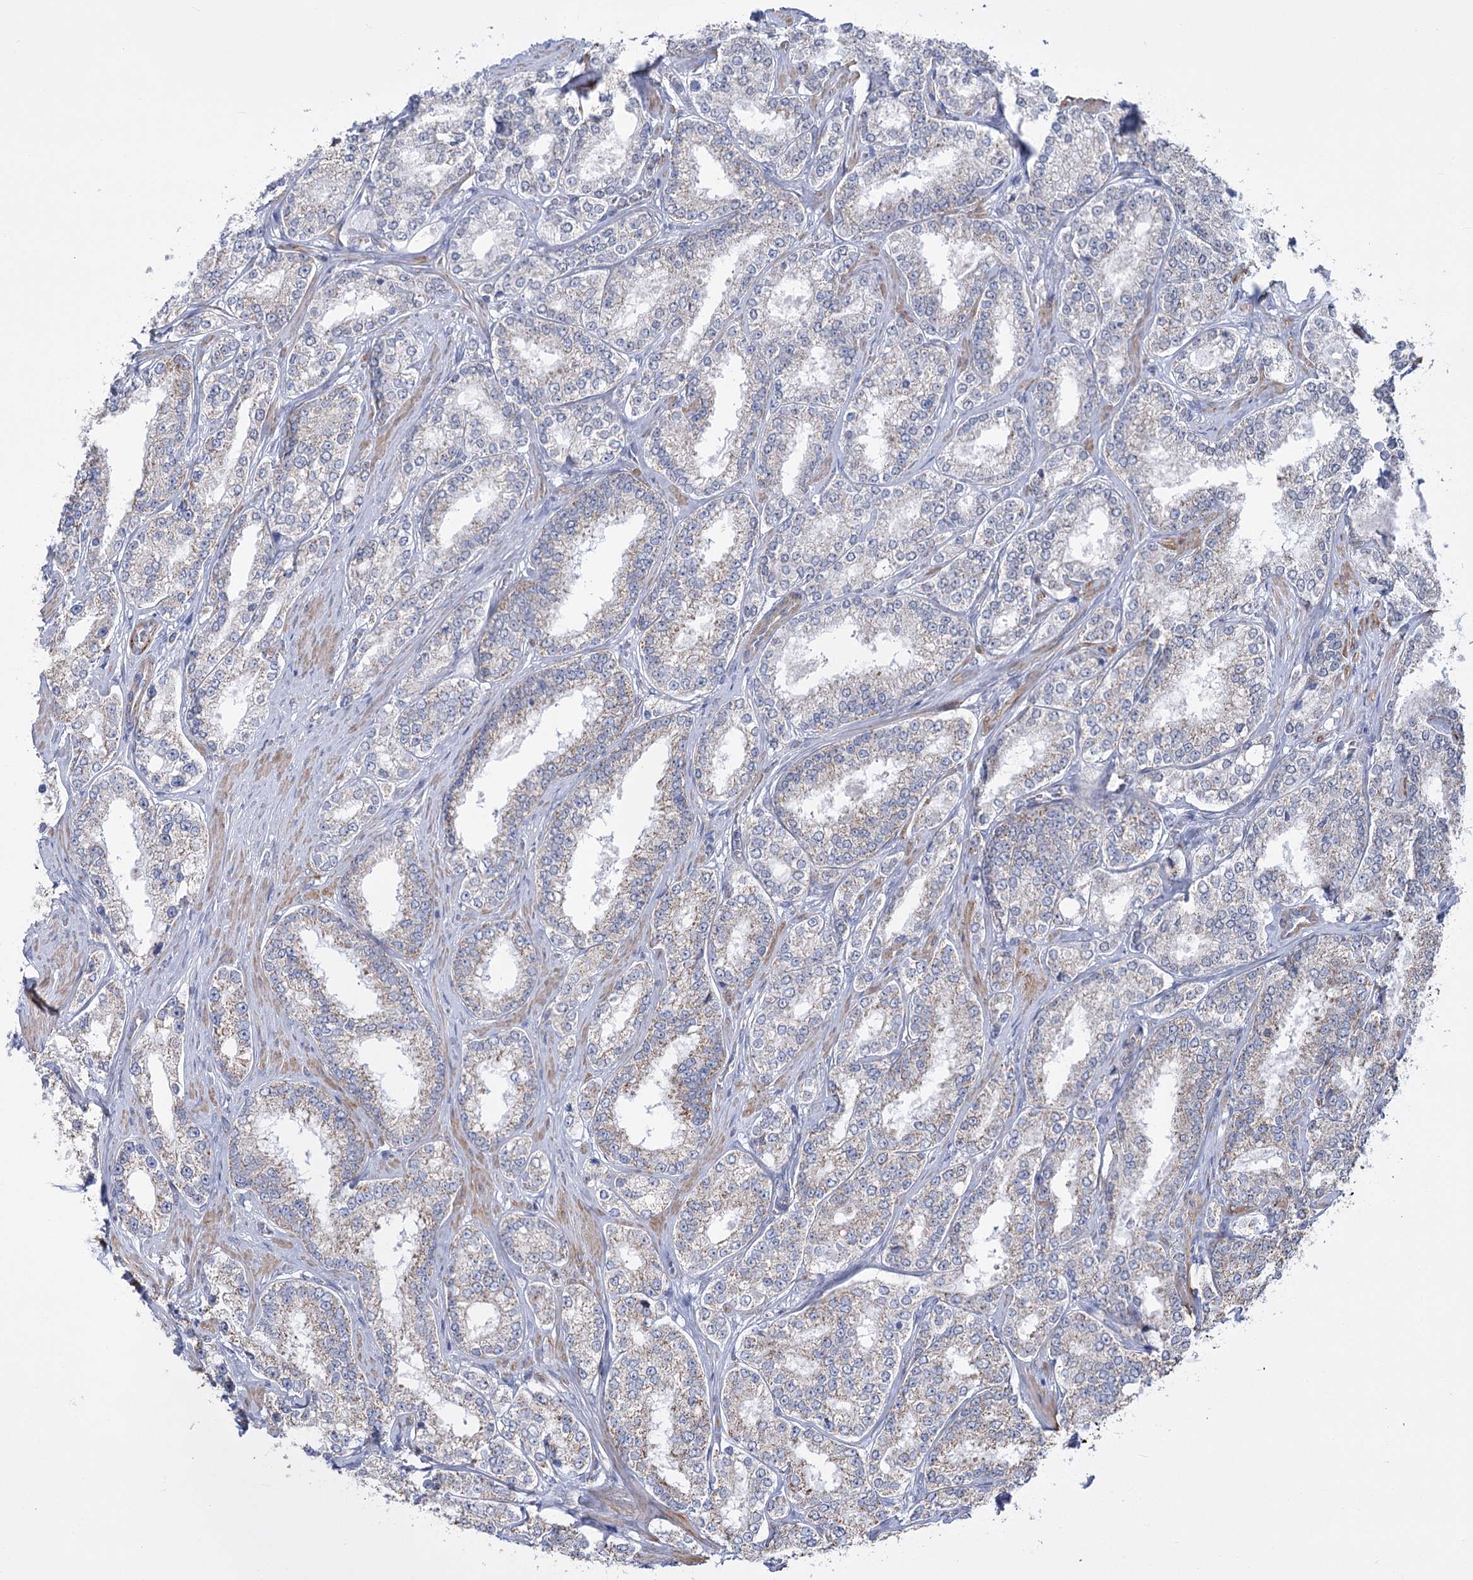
{"staining": {"intensity": "weak", "quantity": "25%-75%", "location": "cytoplasmic/membranous"}, "tissue": "prostate cancer", "cell_type": "Tumor cells", "image_type": "cancer", "snomed": [{"axis": "morphology", "description": "Normal tissue, NOS"}, {"axis": "morphology", "description": "Adenocarcinoma, High grade"}, {"axis": "topography", "description": "Prostate"}], "caption": "Immunohistochemistry micrograph of neoplastic tissue: prostate high-grade adenocarcinoma stained using IHC demonstrates low levels of weak protein expression localized specifically in the cytoplasmic/membranous of tumor cells, appearing as a cytoplasmic/membranous brown color.", "gene": "PDHB", "patient": {"sex": "male", "age": 83}}